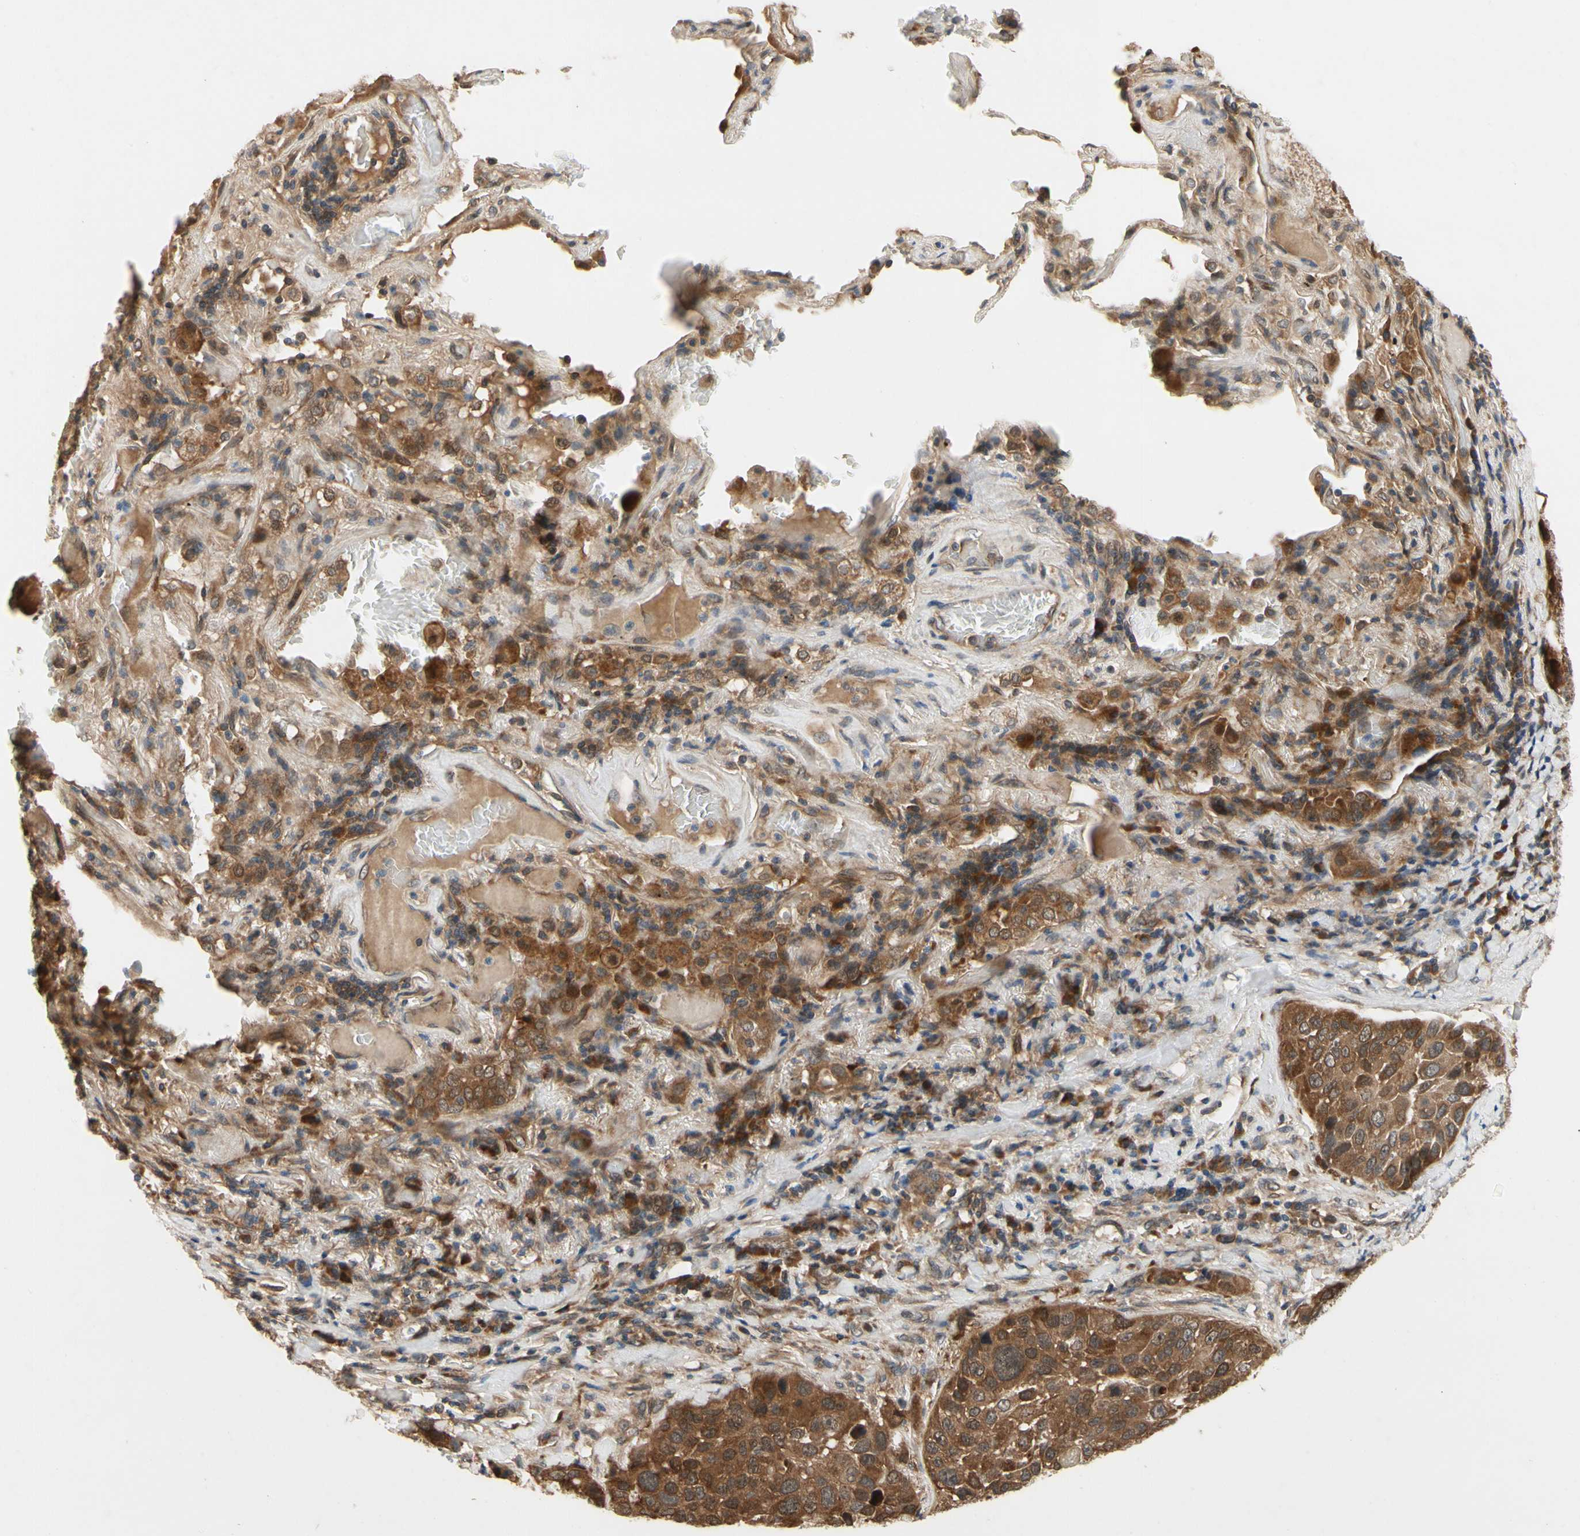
{"staining": {"intensity": "strong", "quantity": ">75%", "location": "cytoplasmic/membranous"}, "tissue": "lung cancer", "cell_type": "Tumor cells", "image_type": "cancer", "snomed": [{"axis": "morphology", "description": "Squamous cell carcinoma, NOS"}, {"axis": "topography", "description": "Lung"}], "caption": "A brown stain highlights strong cytoplasmic/membranous expression of a protein in human lung cancer tumor cells.", "gene": "TDRP", "patient": {"sex": "male", "age": 57}}